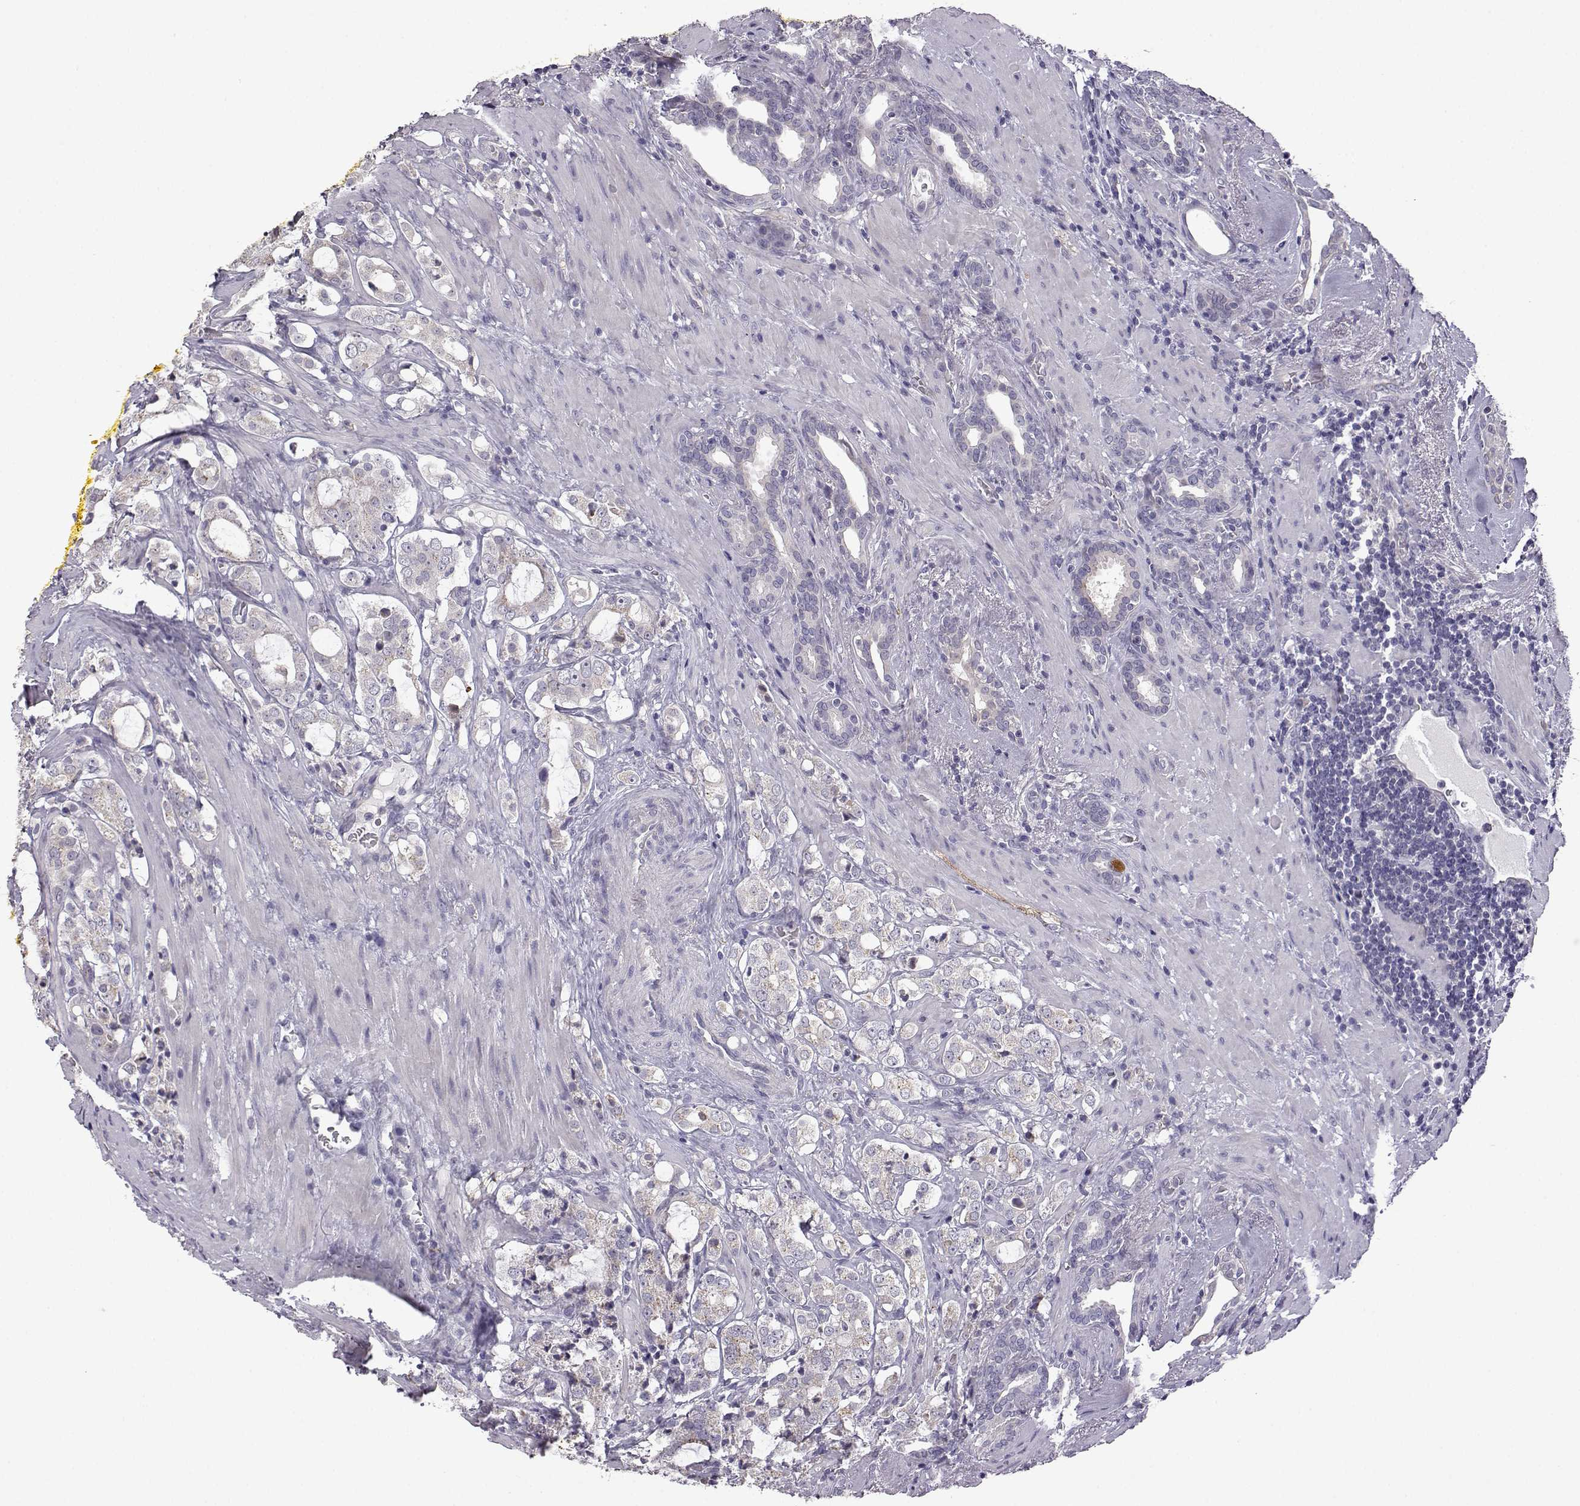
{"staining": {"intensity": "negative", "quantity": "none", "location": "none"}, "tissue": "prostate cancer", "cell_type": "Tumor cells", "image_type": "cancer", "snomed": [{"axis": "morphology", "description": "Adenocarcinoma, NOS"}, {"axis": "topography", "description": "Prostate"}], "caption": "Prostate cancer stained for a protein using IHC reveals no positivity tumor cells.", "gene": "VGF", "patient": {"sex": "male", "age": 66}}